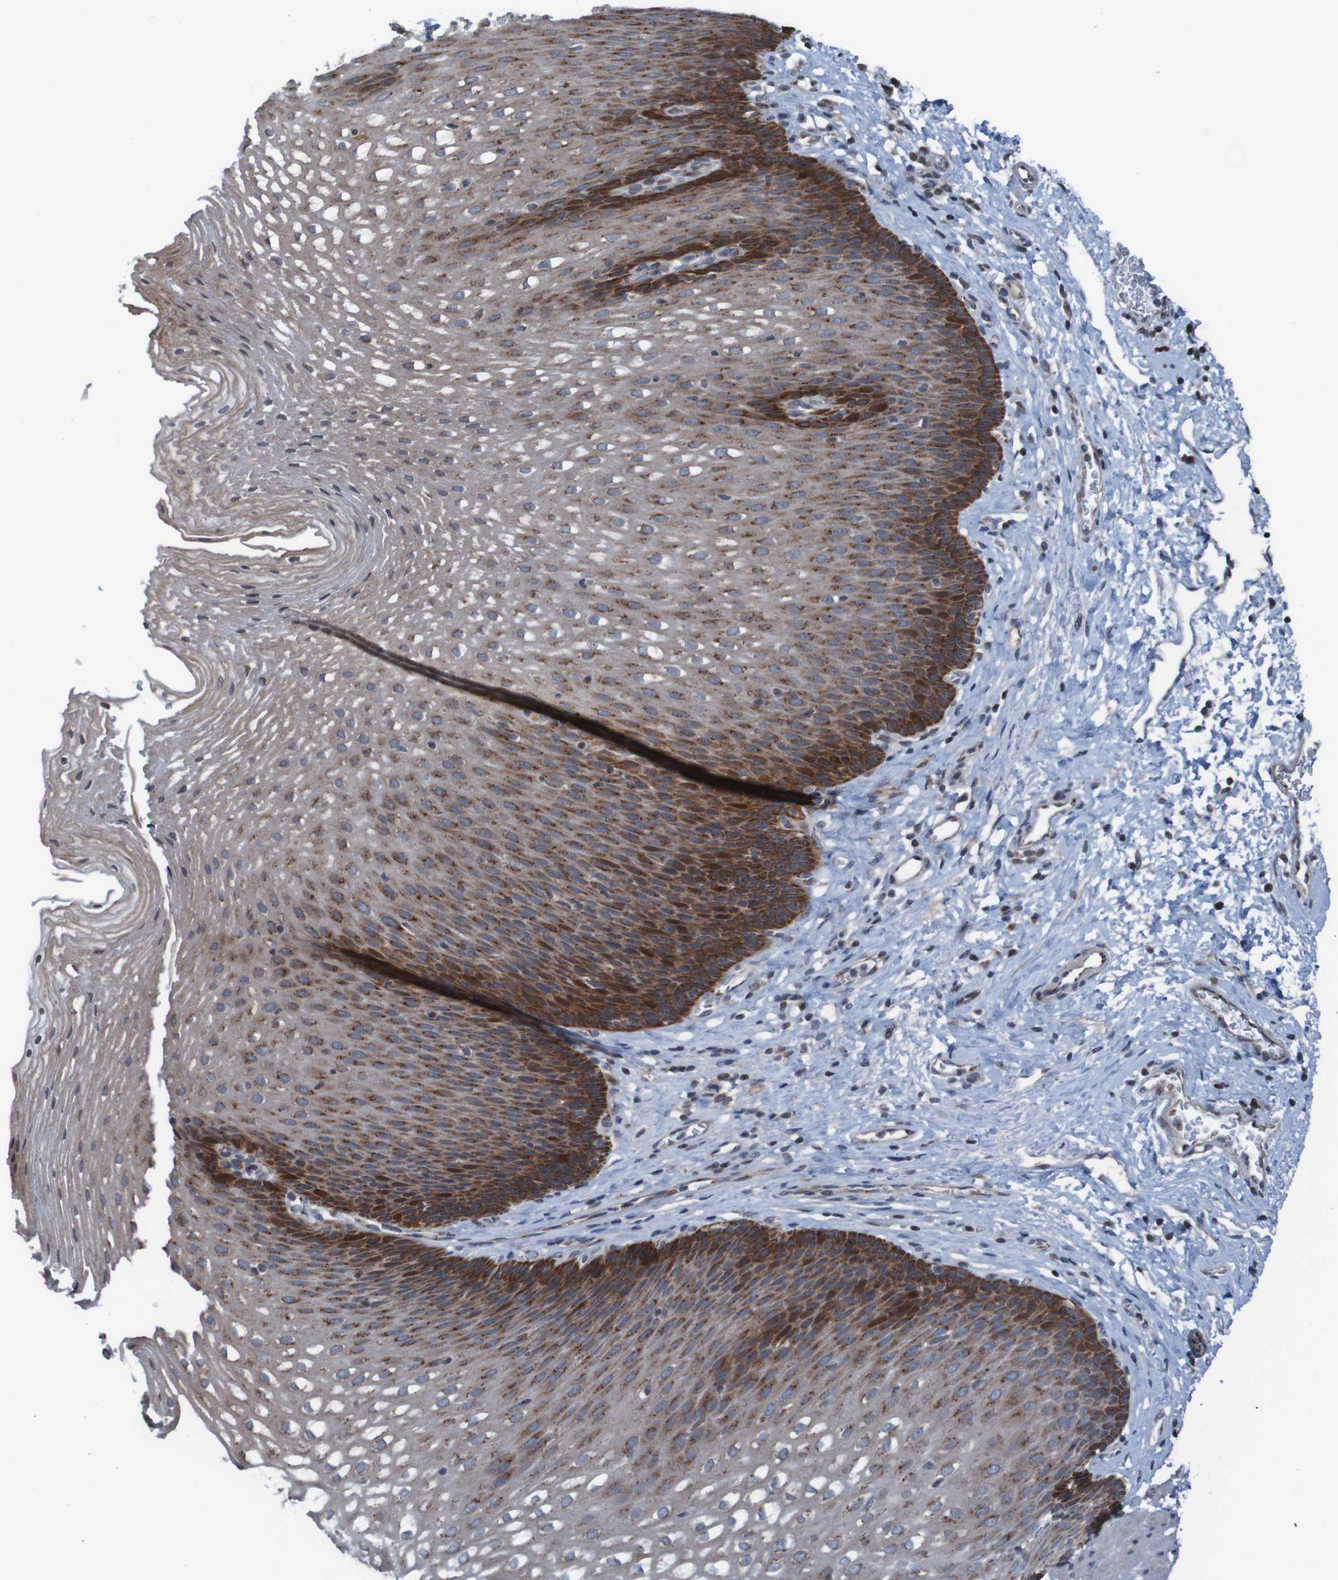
{"staining": {"intensity": "strong", "quantity": ">75%", "location": "cytoplasmic/membranous"}, "tissue": "esophagus", "cell_type": "Squamous epithelial cells", "image_type": "normal", "snomed": [{"axis": "morphology", "description": "Normal tissue, NOS"}, {"axis": "topography", "description": "Esophagus"}], "caption": "The image exhibits staining of benign esophagus, revealing strong cytoplasmic/membranous protein expression (brown color) within squamous epithelial cells.", "gene": "UNG", "patient": {"sex": "male", "age": 48}}